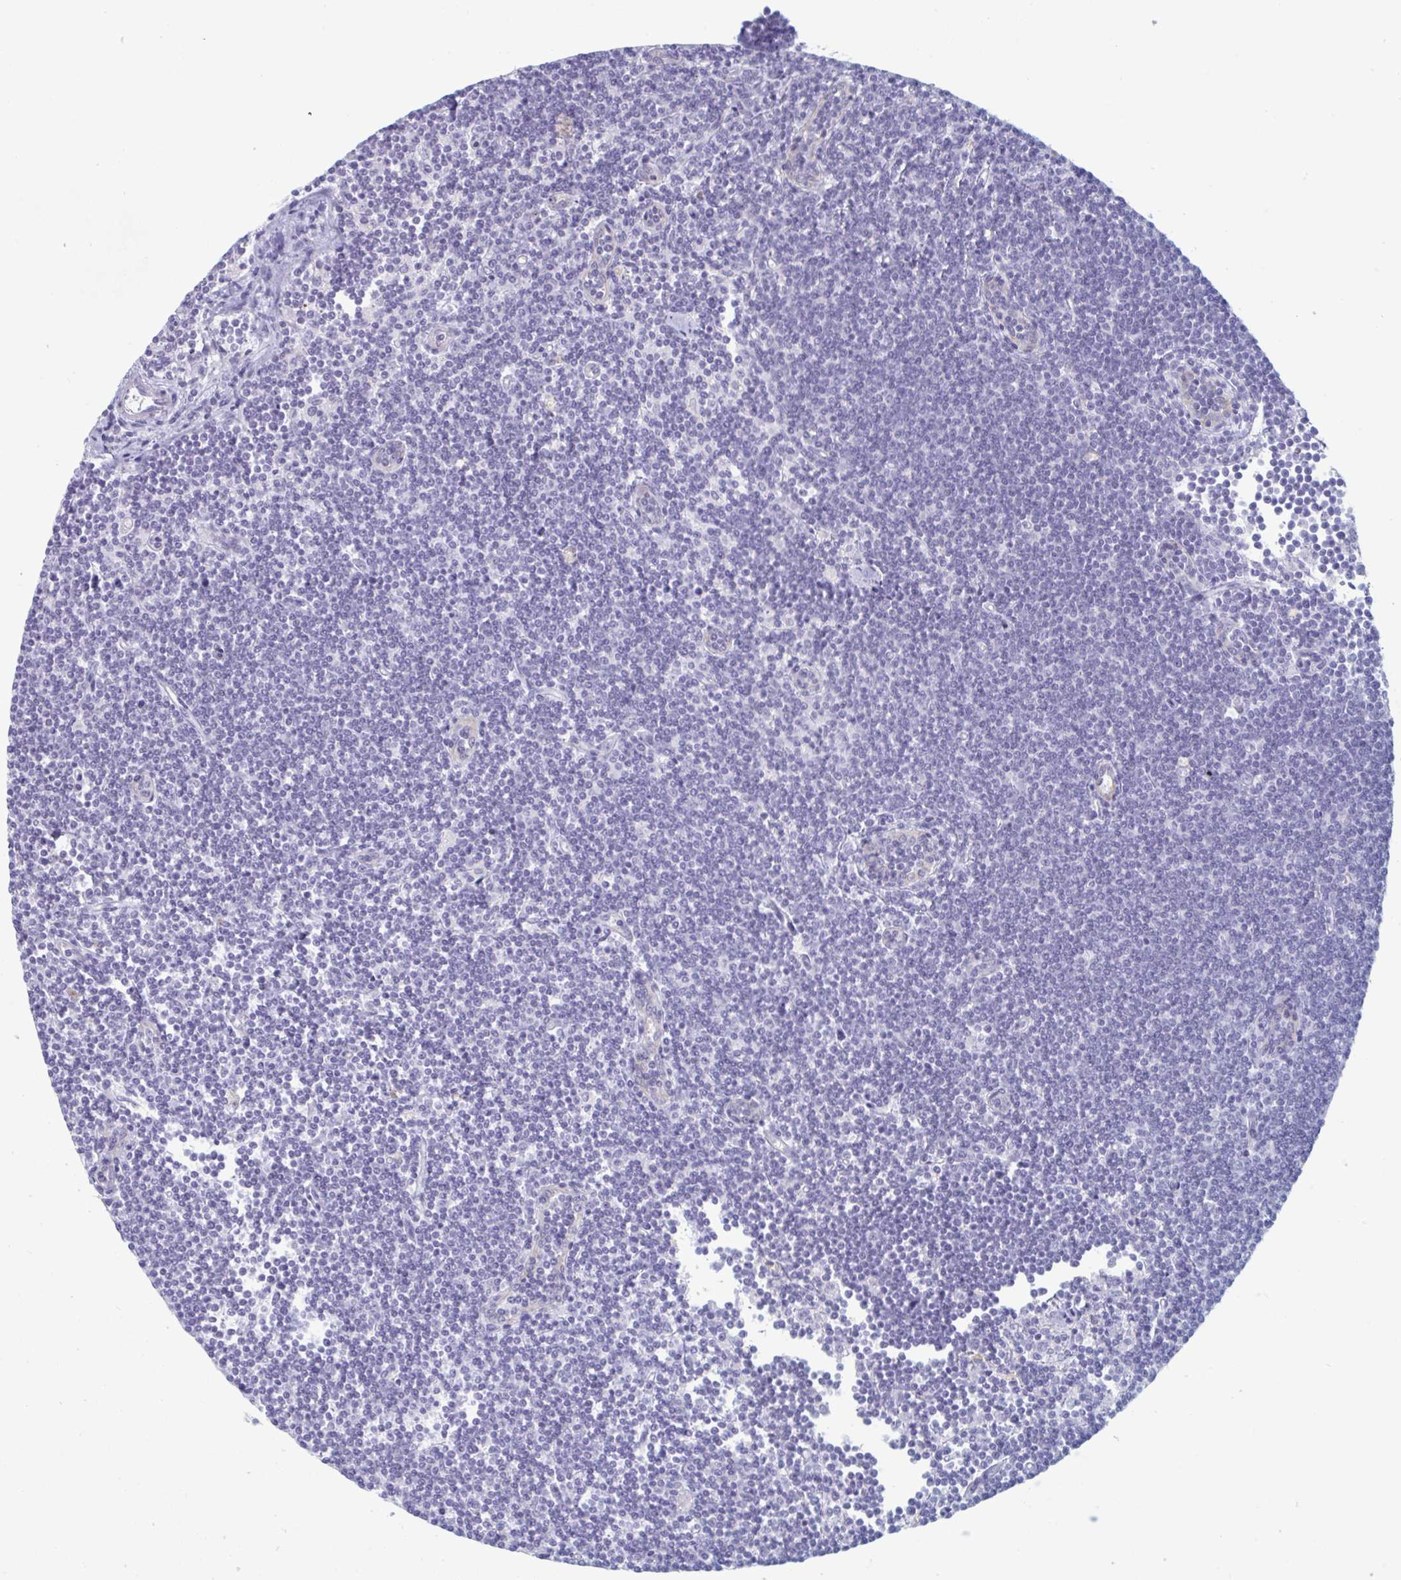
{"staining": {"intensity": "negative", "quantity": "none", "location": "none"}, "tissue": "lymphoma", "cell_type": "Tumor cells", "image_type": "cancer", "snomed": [{"axis": "morphology", "description": "Malignant lymphoma, non-Hodgkin's type, Low grade"}, {"axis": "topography", "description": "Lymph node"}], "caption": "Human lymphoma stained for a protein using IHC reveals no expression in tumor cells.", "gene": "FOXA1", "patient": {"sex": "female", "age": 73}}